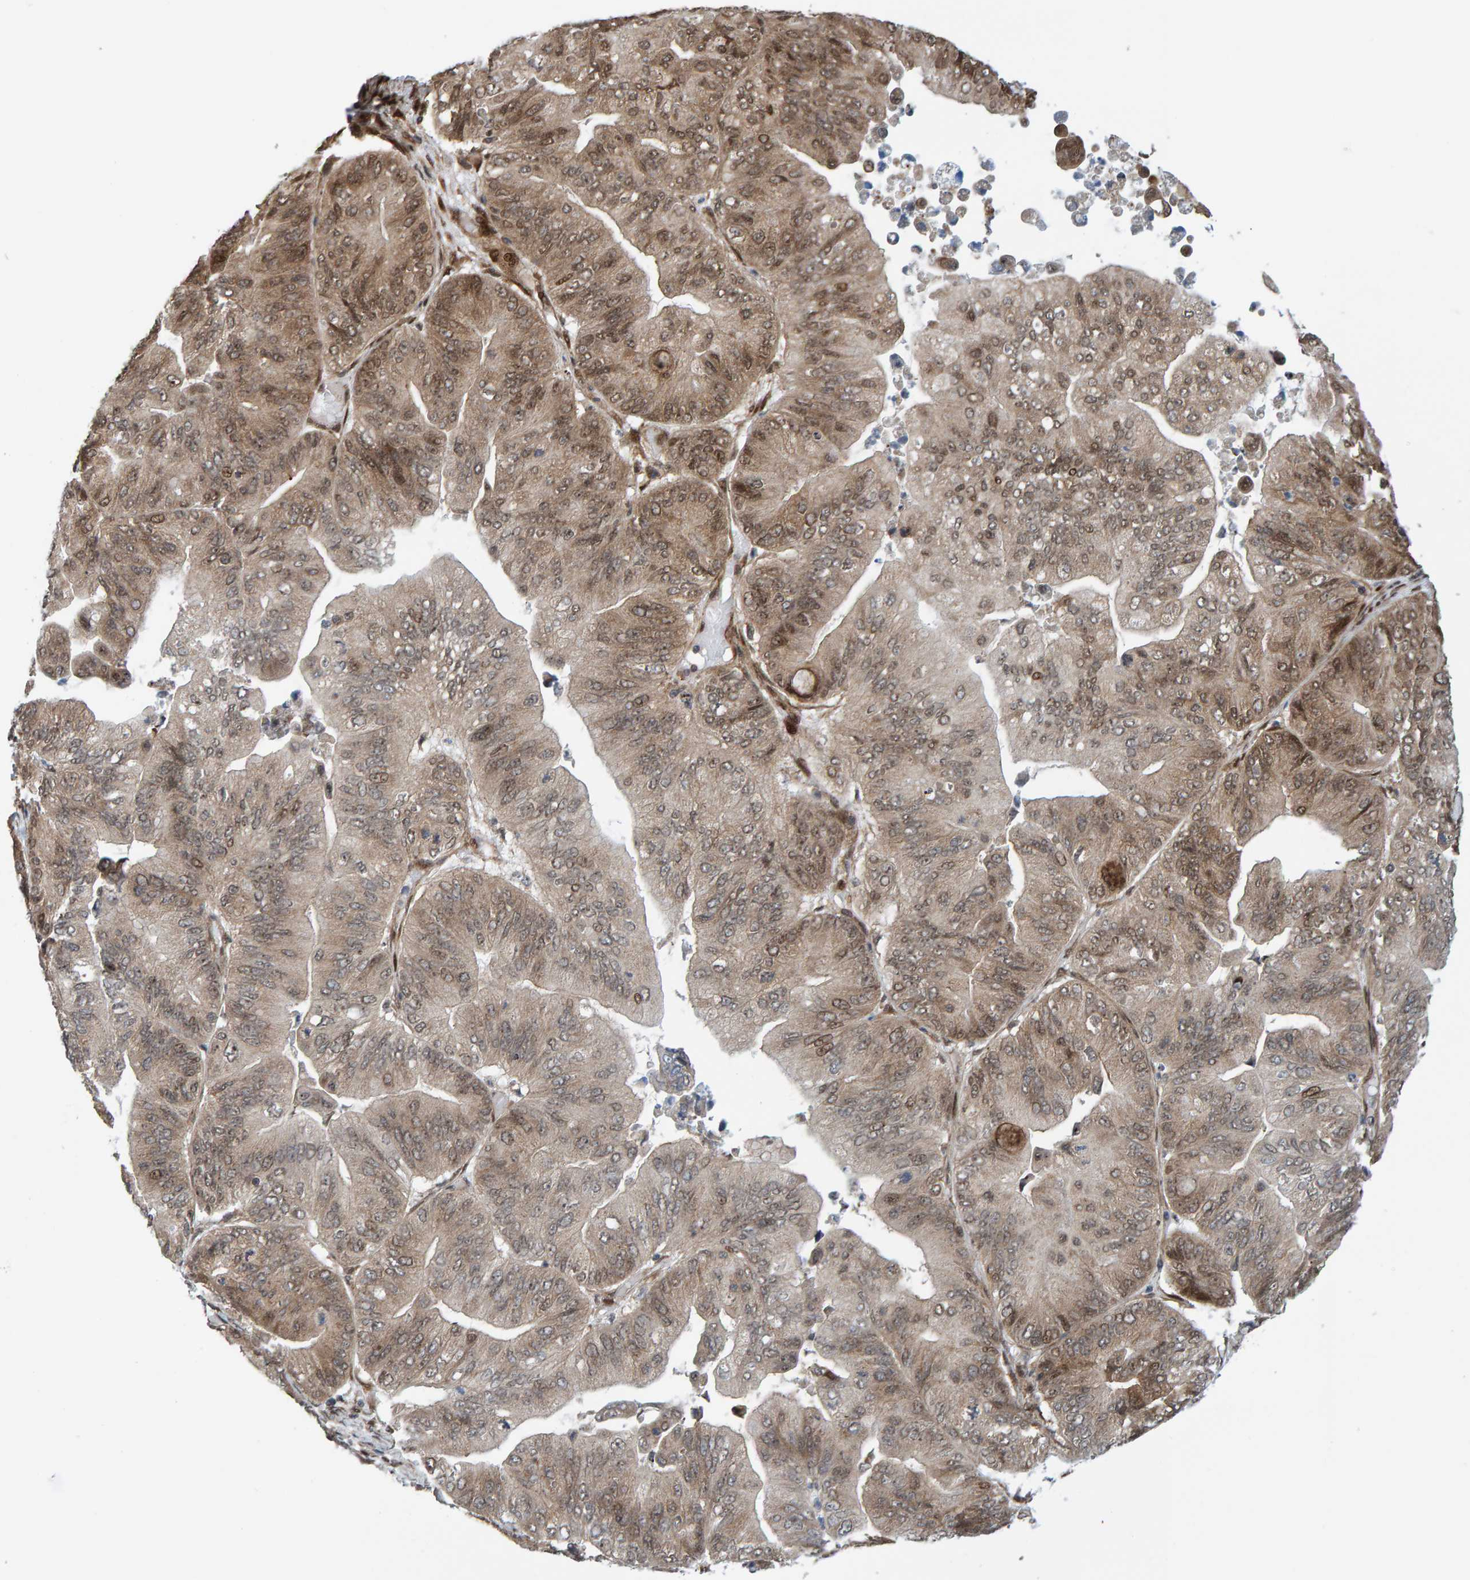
{"staining": {"intensity": "moderate", "quantity": ">75%", "location": "cytoplasmic/membranous,nuclear"}, "tissue": "ovarian cancer", "cell_type": "Tumor cells", "image_type": "cancer", "snomed": [{"axis": "morphology", "description": "Cystadenocarcinoma, mucinous, NOS"}, {"axis": "topography", "description": "Ovary"}], "caption": "Immunohistochemical staining of ovarian mucinous cystadenocarcinoma demonstrates medium levels of moderate cytoplasmic/membranous and nuclear positivity in about >75% of tumor cells. (DAB (3,3'-diaminobenzidine) = brown stain, brightfield microscopy at high magnification).", "gene": "ZNF366", "patient": {"sex": "female", "age": 61}}